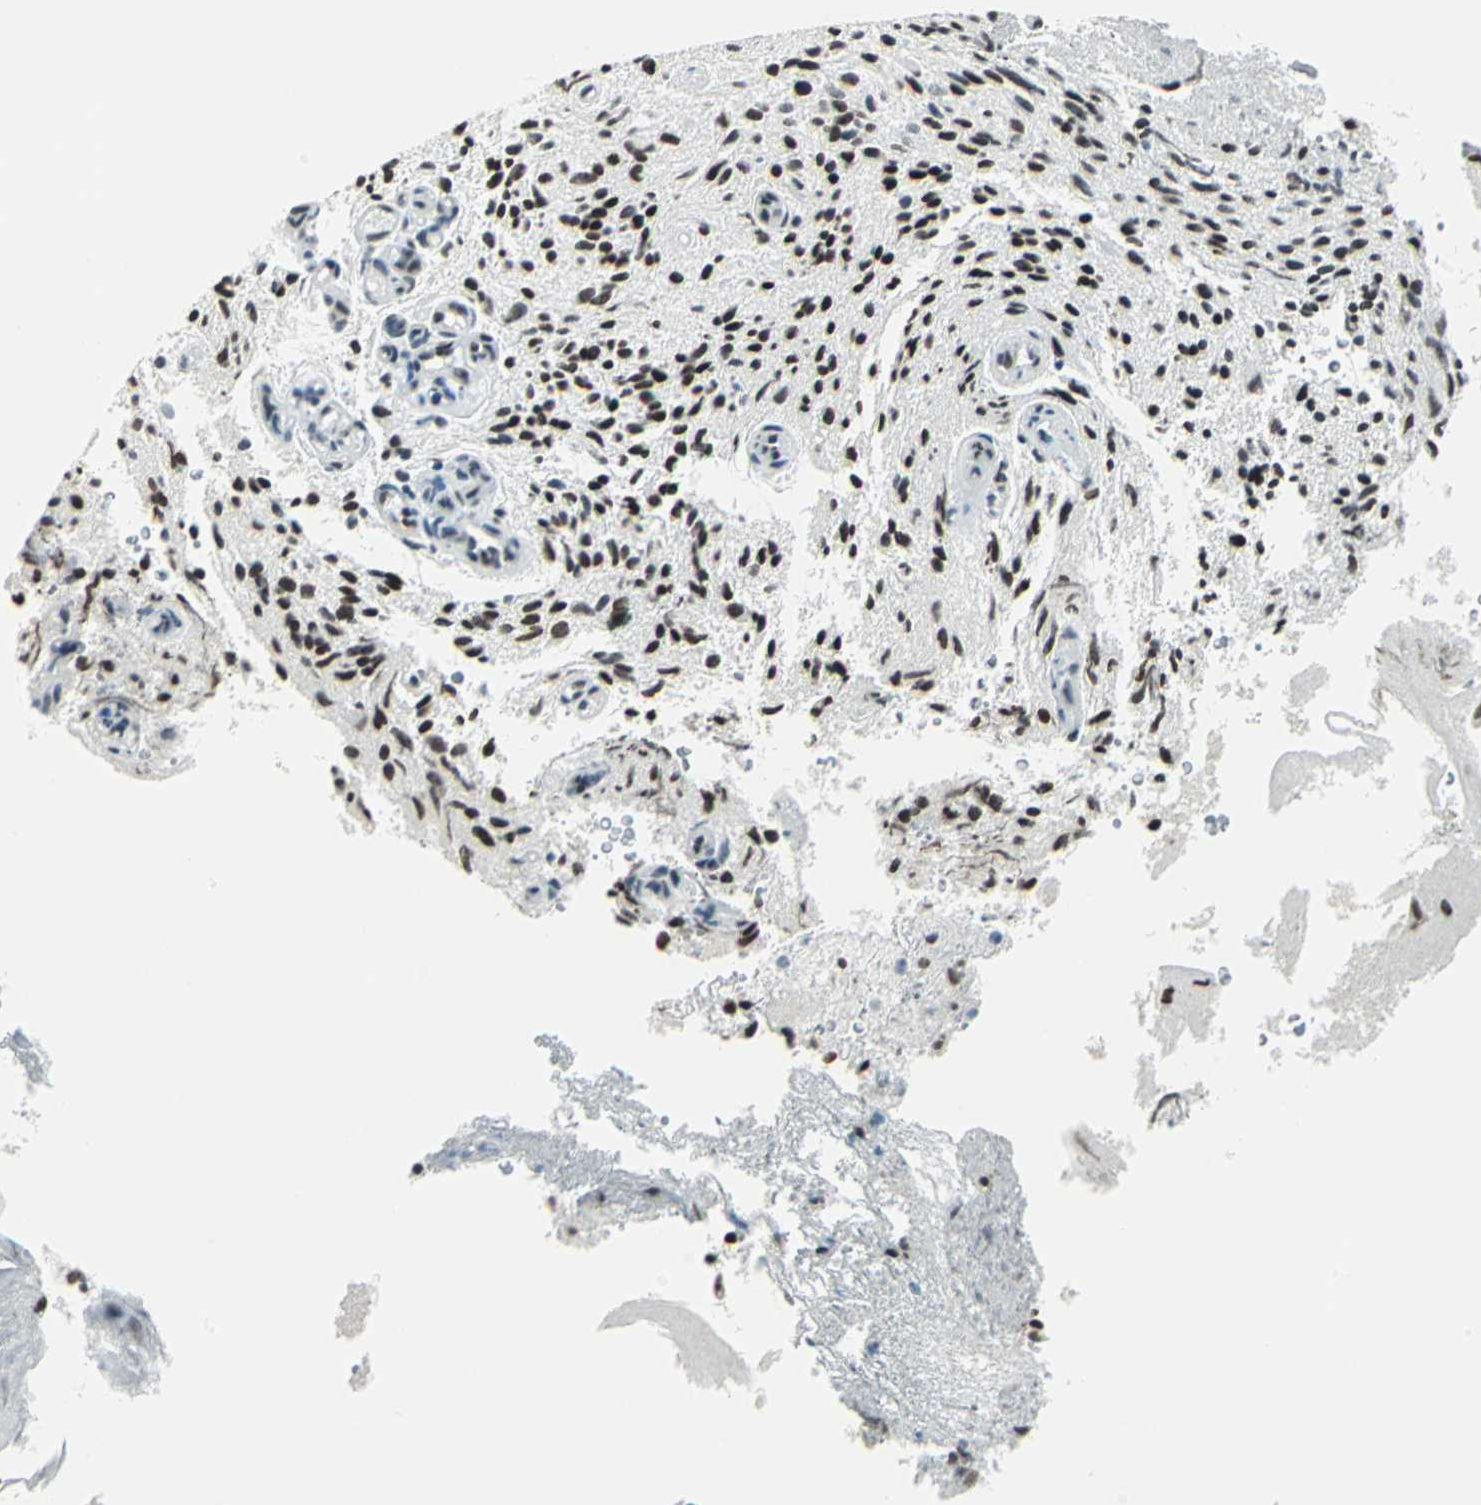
{"staining": {"intensity": "strong", "quantity": "25%-75%", "location": "nuclear"}, "tissue": "glioma", "cell_type": "Tumor cells", "image_type": "cancer", "snomed": [{"axis": "morphology", "description": "Normal tissue, NOS"}, {"axis": "morphology", "description": "Glioma, malignant, High grade"}, {"axis": "topography", "description": "Cerebral cortex"}], "caption": "Glioma tissue reveals strong nuclear positivity in approximately 25%-75% of tumor cells The staining was performed using DAB to visualize the protein expression in brown, while the nuclei were stained in blue with hematoxylin (Magnification: 20x).", "gene": "ADNP", "patient": {"sex": "male", "age": 75}}